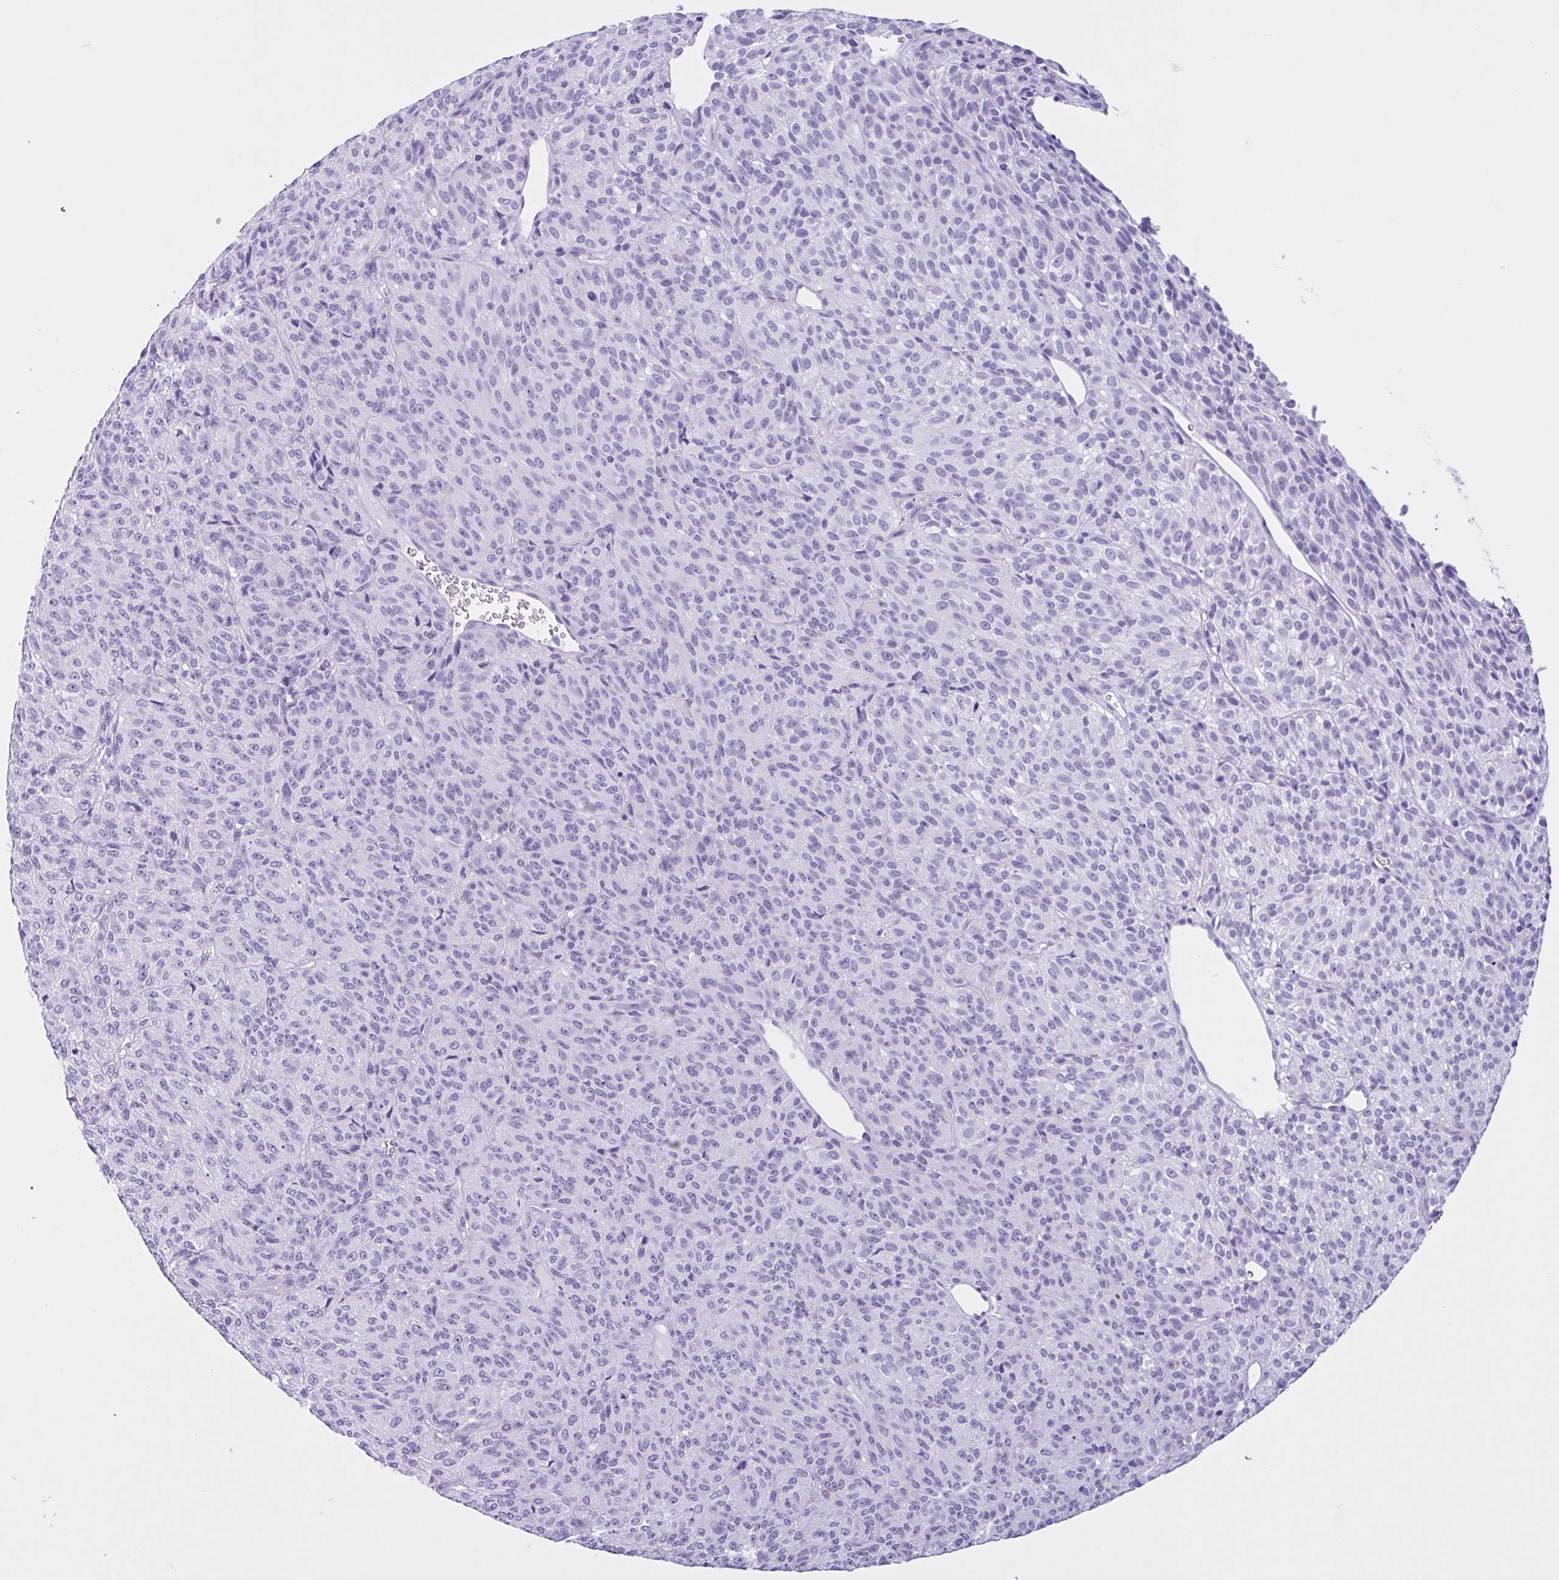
{"staining": {"intensity": "negative", "quantity": "none", "location": "none"}, "tissue": "melanoma", "cell_type": "Tumor cells", "image_type": "cancer", "snomed": [{"axis": "morphology", "description": "Malignant melanoma, Metastatic site"}, {"axis": "topography", "description": "Brain"}], "caption": "This is an immunohistochemistry micrograph of human melanoma. There is no expression in tumor cells.", "gene": "IAPP", "patient": {"sex": "female", "age": 56}}